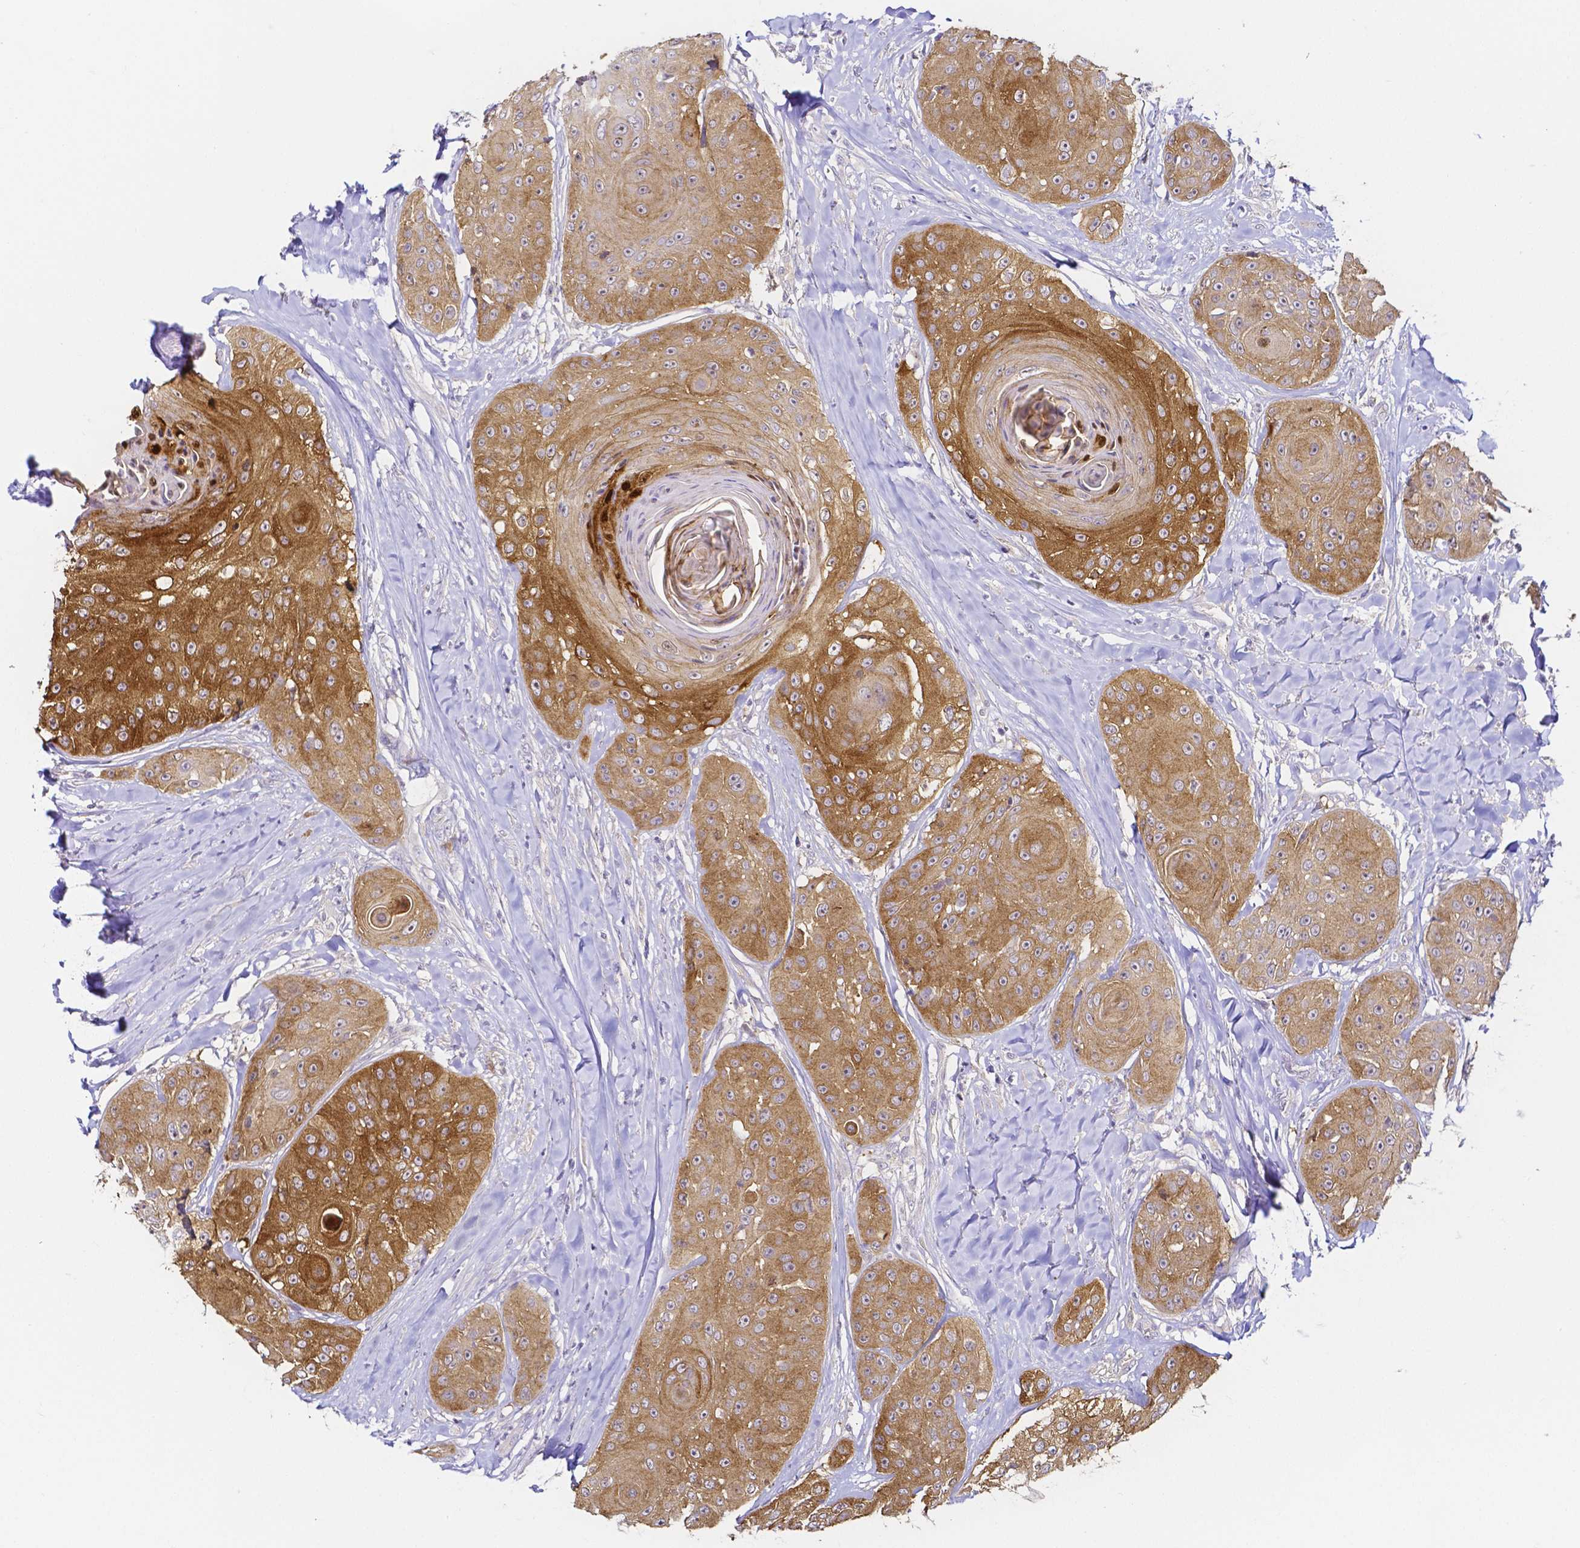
{"staining": {"intensity": "strong", "quantity": ">75%", "location": "cytoplasmic/membranous"}, "tissue": "head and neck cancer", "cell_type": "Tumor cells", "image_type": "cancer", "snomed": [{"axis": "morphology", "description": "Squamous cell carcinoma, NOS"}, {"axis": "topography", "description": "Head-Neck"}], "caption": "Brown immunohistochemical staining in human head and neck cancer (squamous cell carcinoma) demonstrates strong cytoplasmic/membranous staining in approximately >75% of tumor cells.", "gene": "PKP3", "patient": {"sex": "male", "age": 83}}